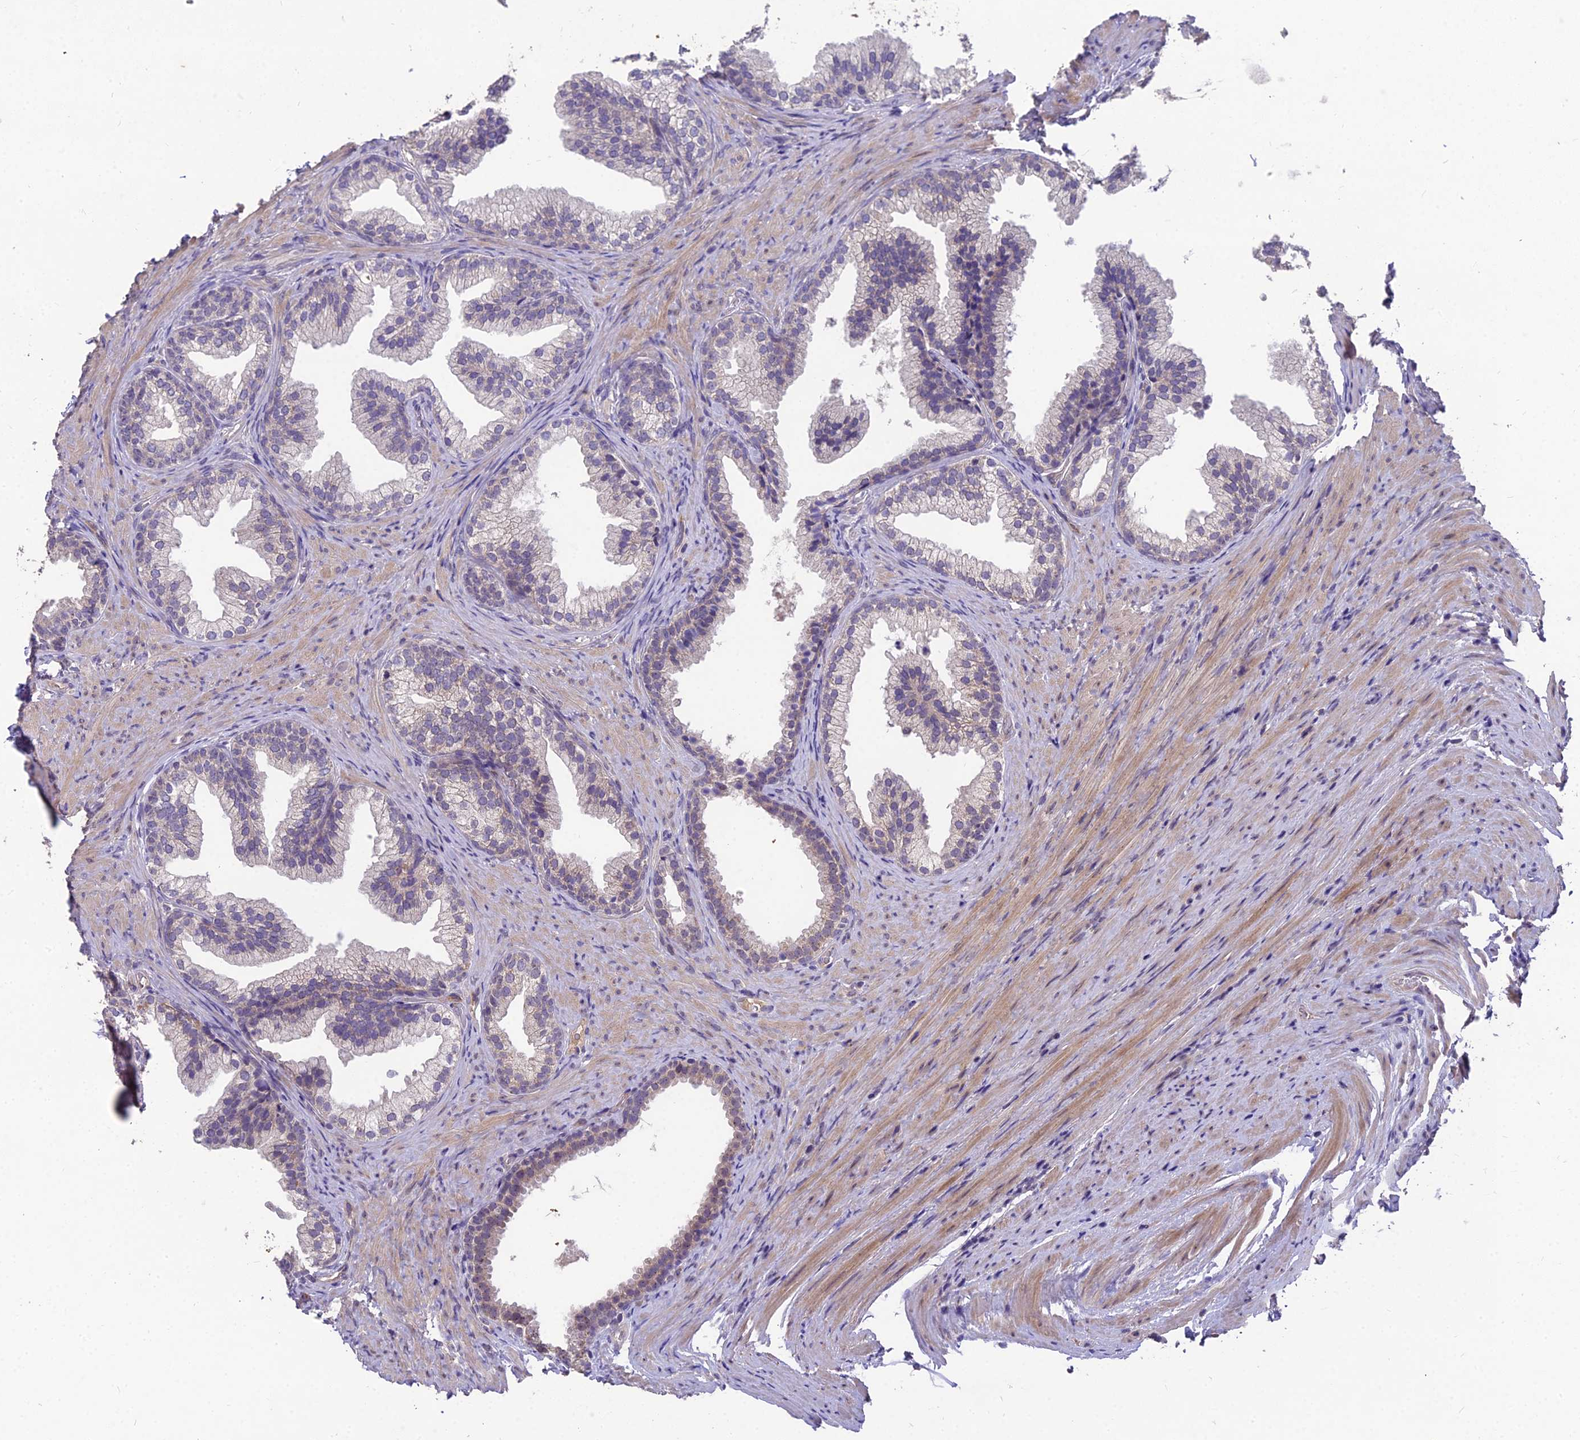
{"staining": {"intensity": "negative", "quantity": "none", "location": "none"}, "tissue": "prostate", "cell_type": "Glandular cells", "image_type": "normal", "snomed": [{"axis": "morphology", "description": "Normal tissue, NOS"}, {"axis": "topography", "description": "Prostate"}], "caption": "The immunohistochemistry (IHC) histopathology image has no significant staining in glandular cells of prostate. (DAB IHC with hematoxylin counter stain).", "gene": "ZNF333", "patient": {"sex": "male", "age": 76}}